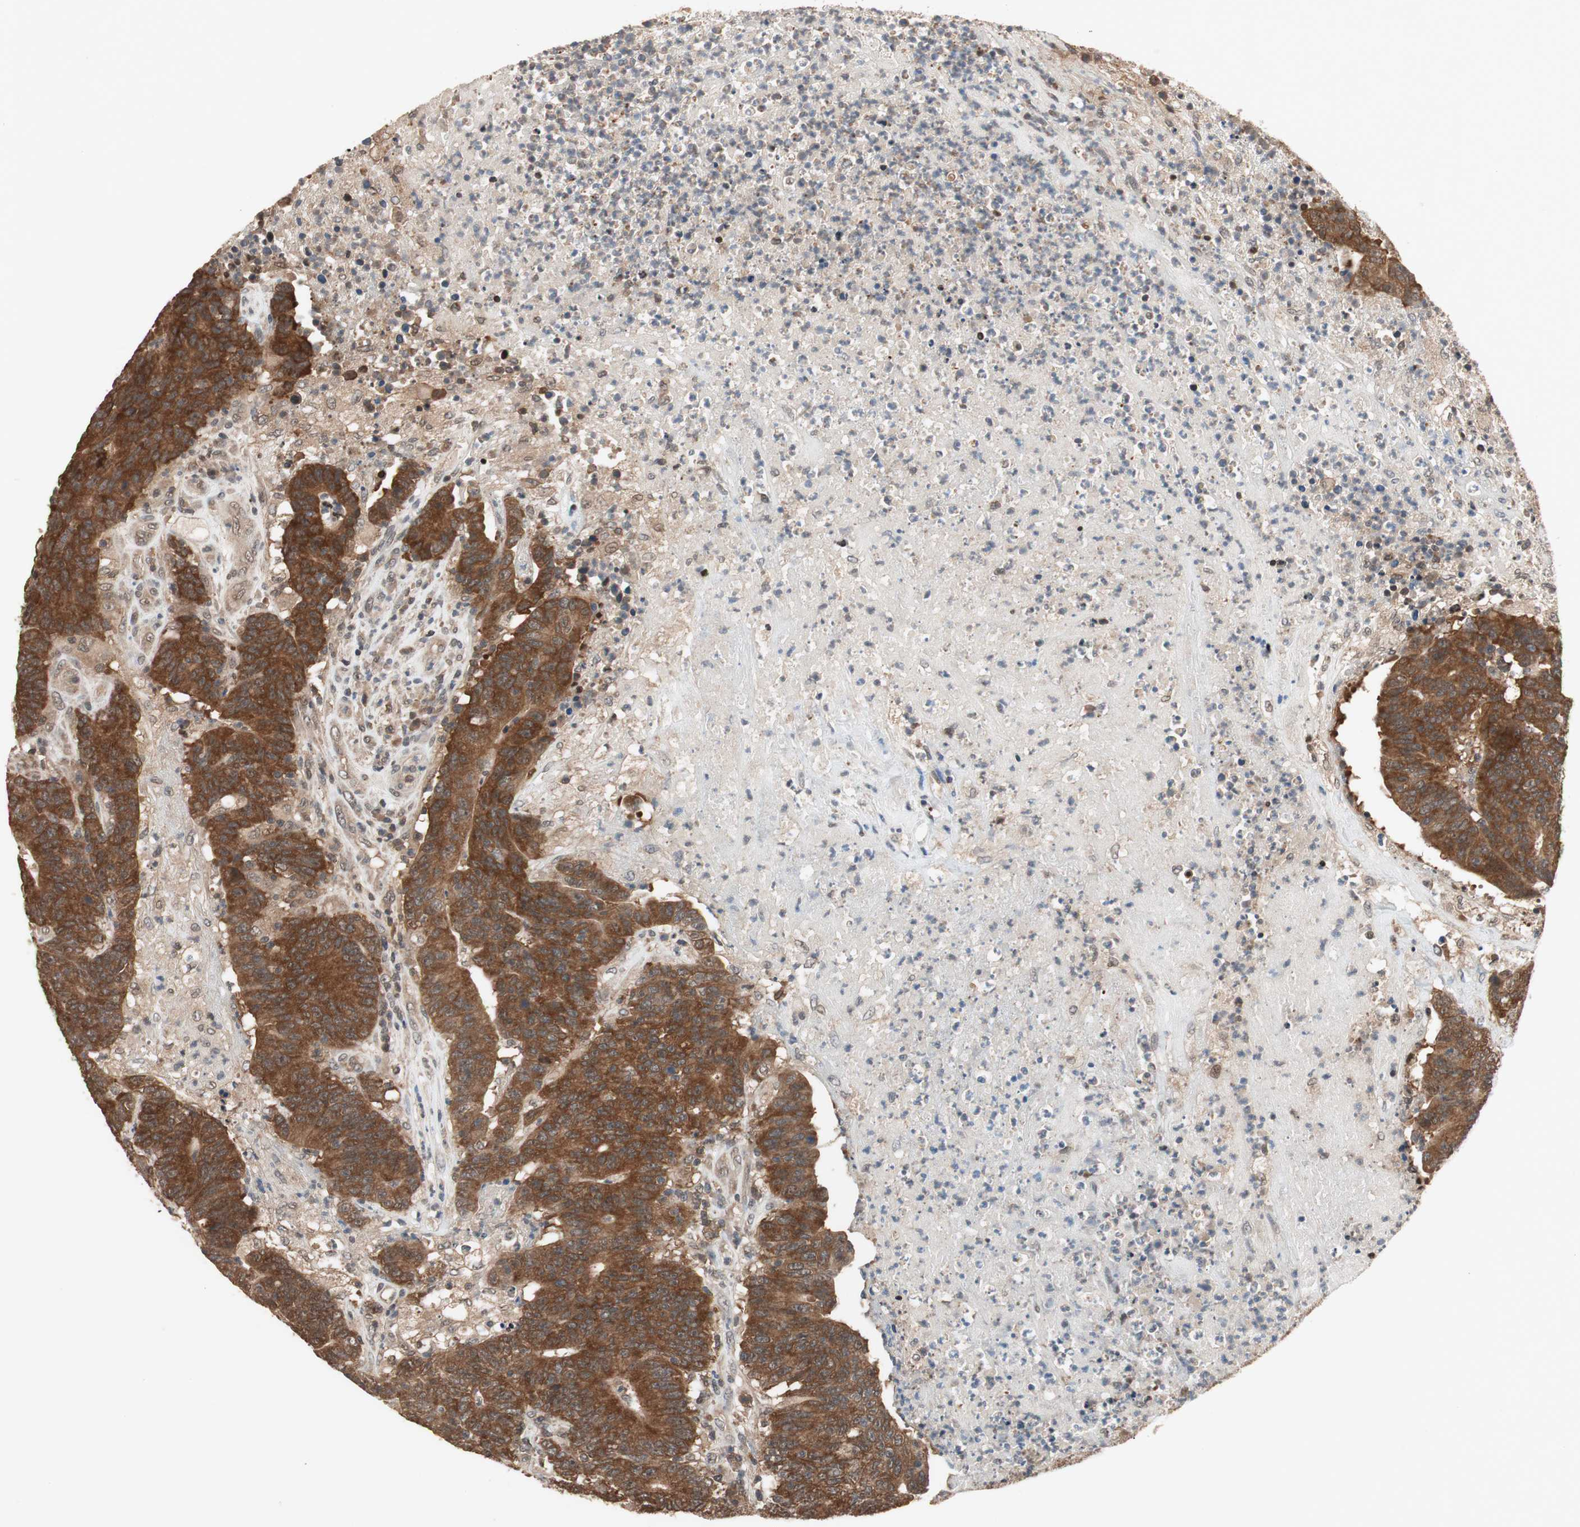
{"staining": {"intensity": "strong", "quantity": ">75%", "location": "cytoplasmic/membranous"}, "tissue": "colorectal cancer", "cell_type": "Tumor cells", "image_type": "cancer", "snomed": [{"axis": "morphology", "description": "Normal tissue, NOS"}, {"axis": "morphology", "description": "Adenocarcinoma, NOS"}, {"axis": "topography", "description": "Colon"}], "caption": "A brown stain labels strong cytoplasmic/membranous staining of a protein in human adenocarcinoma (colorectal) tumor cells.", "gene": "GART", "patient": {"sex": "female", "age": 75}}